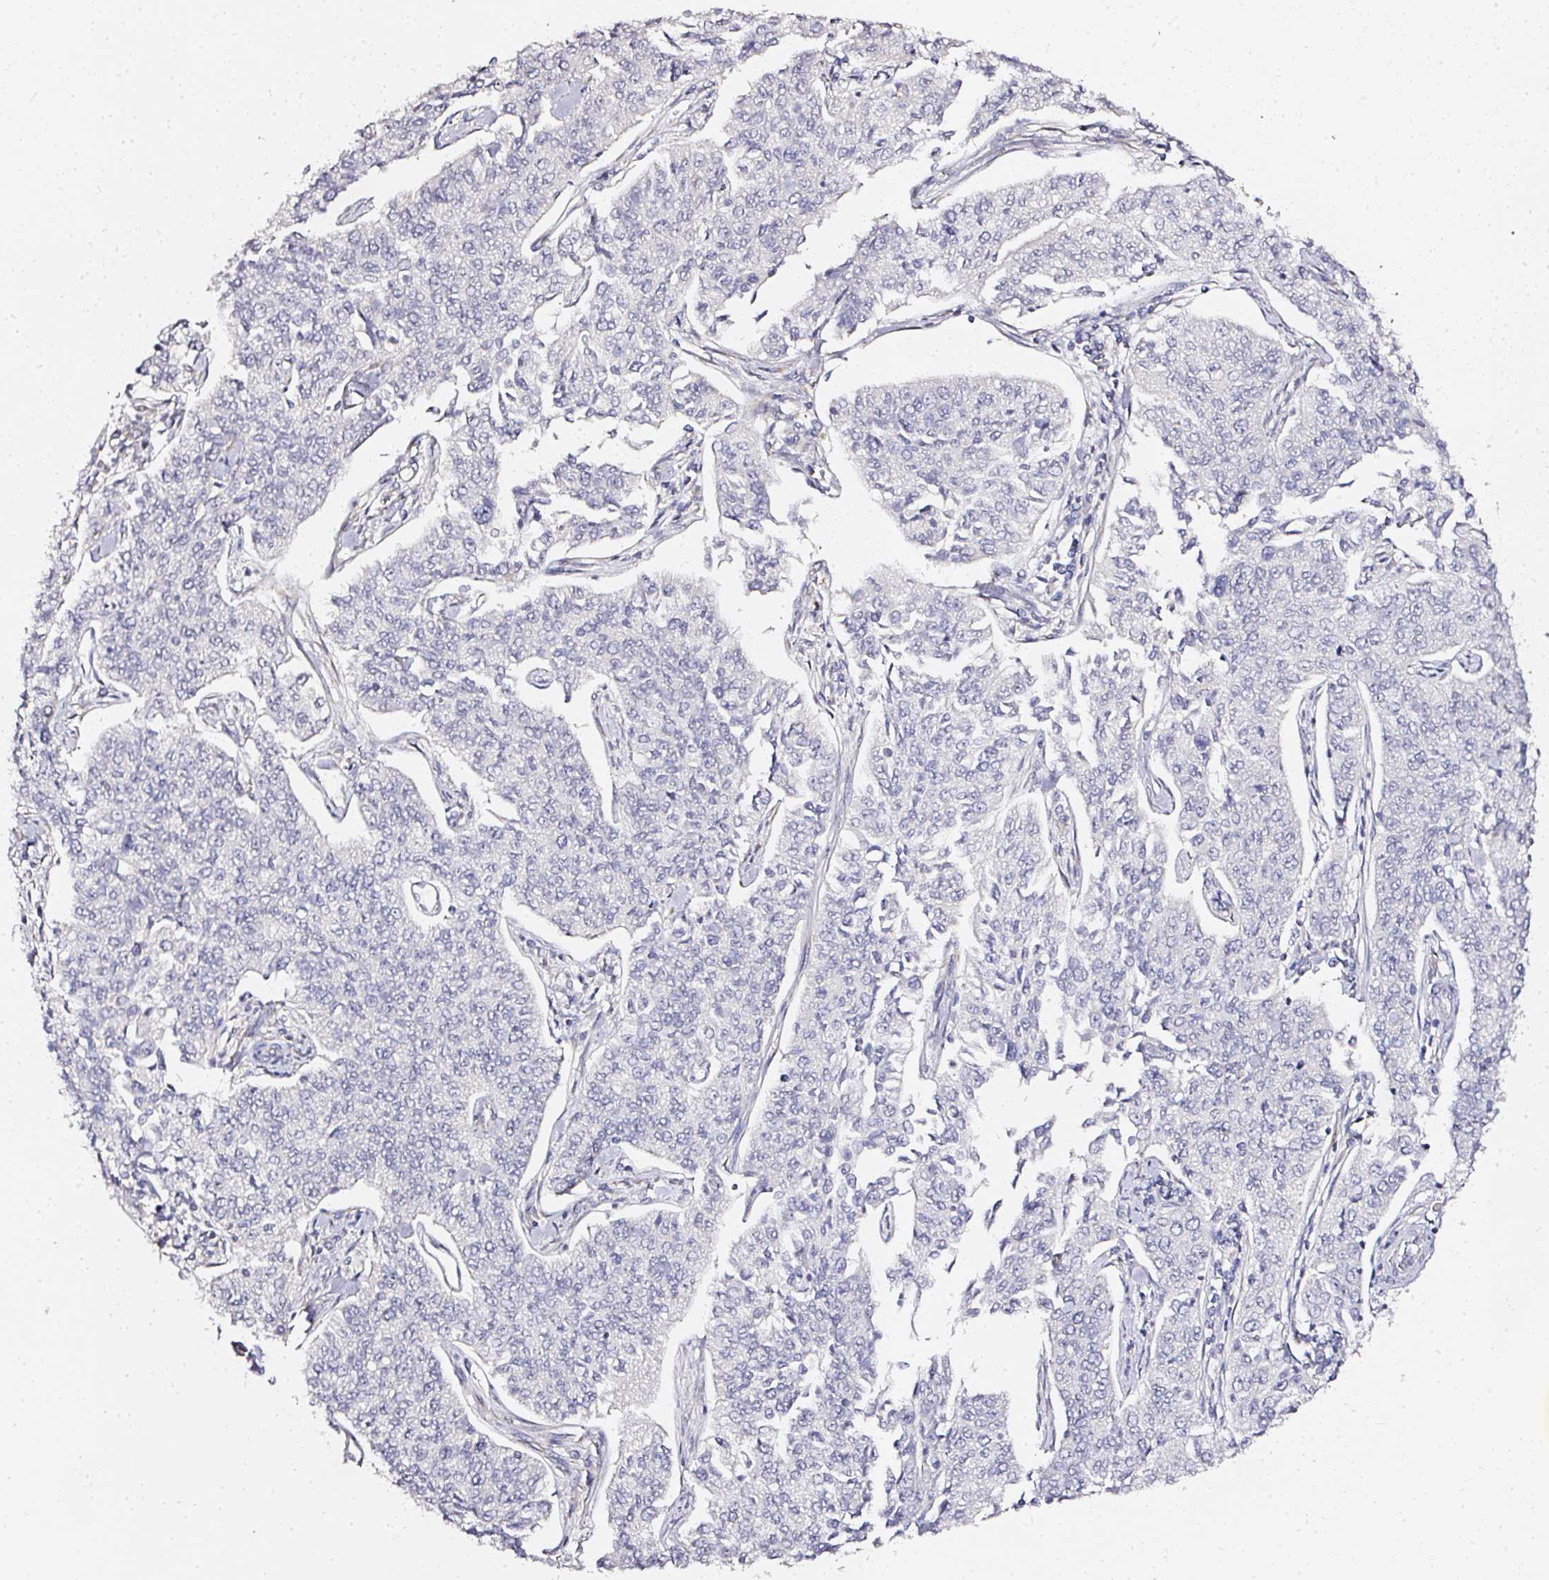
{"staining": {"intensity": "negative", "quantity": "none", "location": "none"}, "tissue": "cervical cancer", "cell_type": "Tumor cells", "image_type": "cancer", "snomed": [{"axis": "morphology", "description": "Squamous cell carcinoma, NOS"}, {"axis": "topography", "description": "Cervix"}], "caption": "The image reveals no significant staining in tumor cells of squamous cell carcinoma (cervical).", "gene": "NTRK1", "patient": {"sex": "female", "age": 35}}